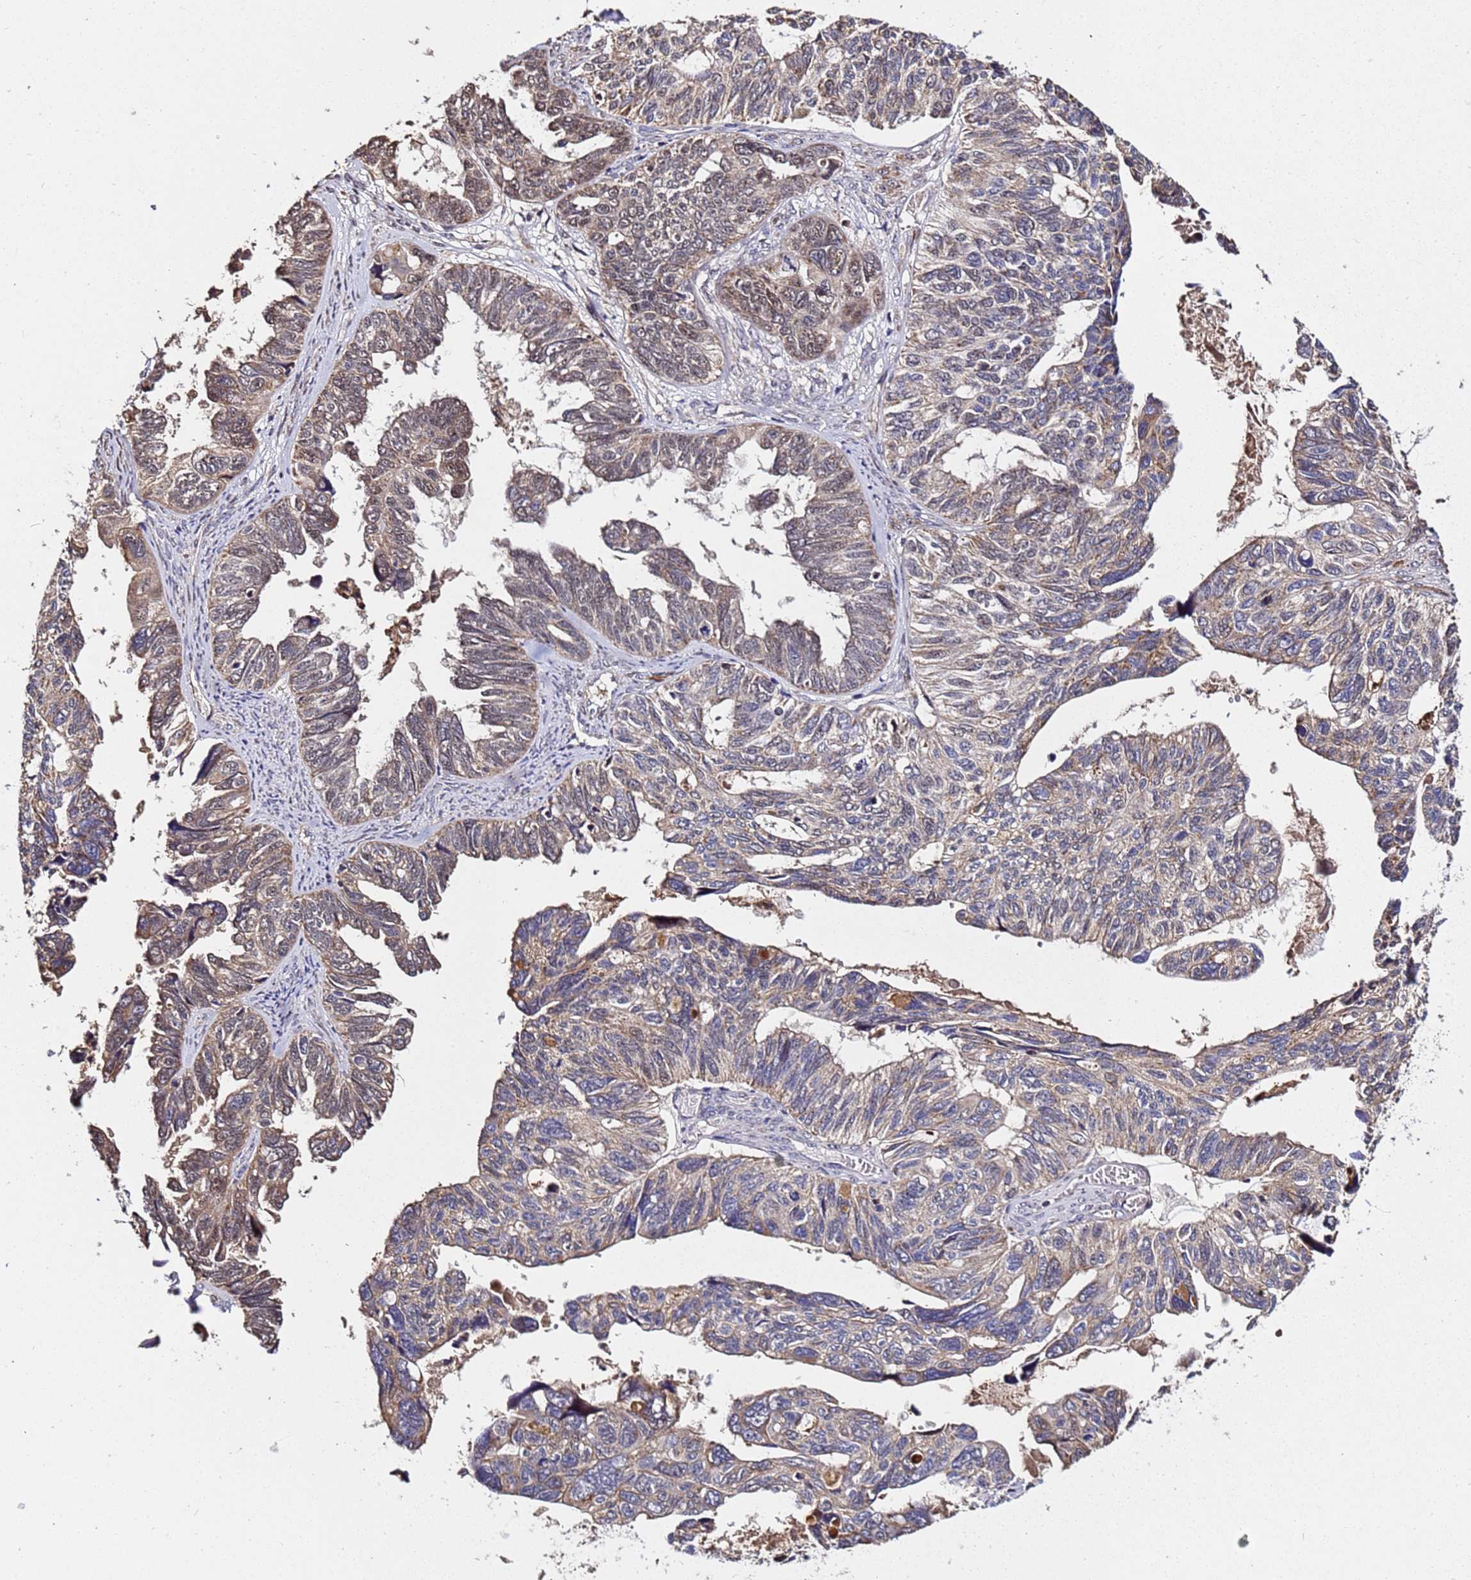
{"staining": {"intensity": "weak", "quantity": ">75%", "location": "cytoplasmic/membranous"}, "tissue": "ovarian cancer", "cell_type": "Tumor cells", "image_type": "cancer", "snomed": [{"axis": "morphology", "description": "Cystadenocarcinoma, serous, NOS"}, {"axis": "topography", "description": "Ovary"}], "caption": "Immunohistochemical staining of serous cystadenocarcinoma (ovarian) exhibits low levels of weak cytoplasmic/membranous positivity in about >75% of tumor cells.", "gene": "WNK4", "patient": {"sex": "female", "age": 79}}